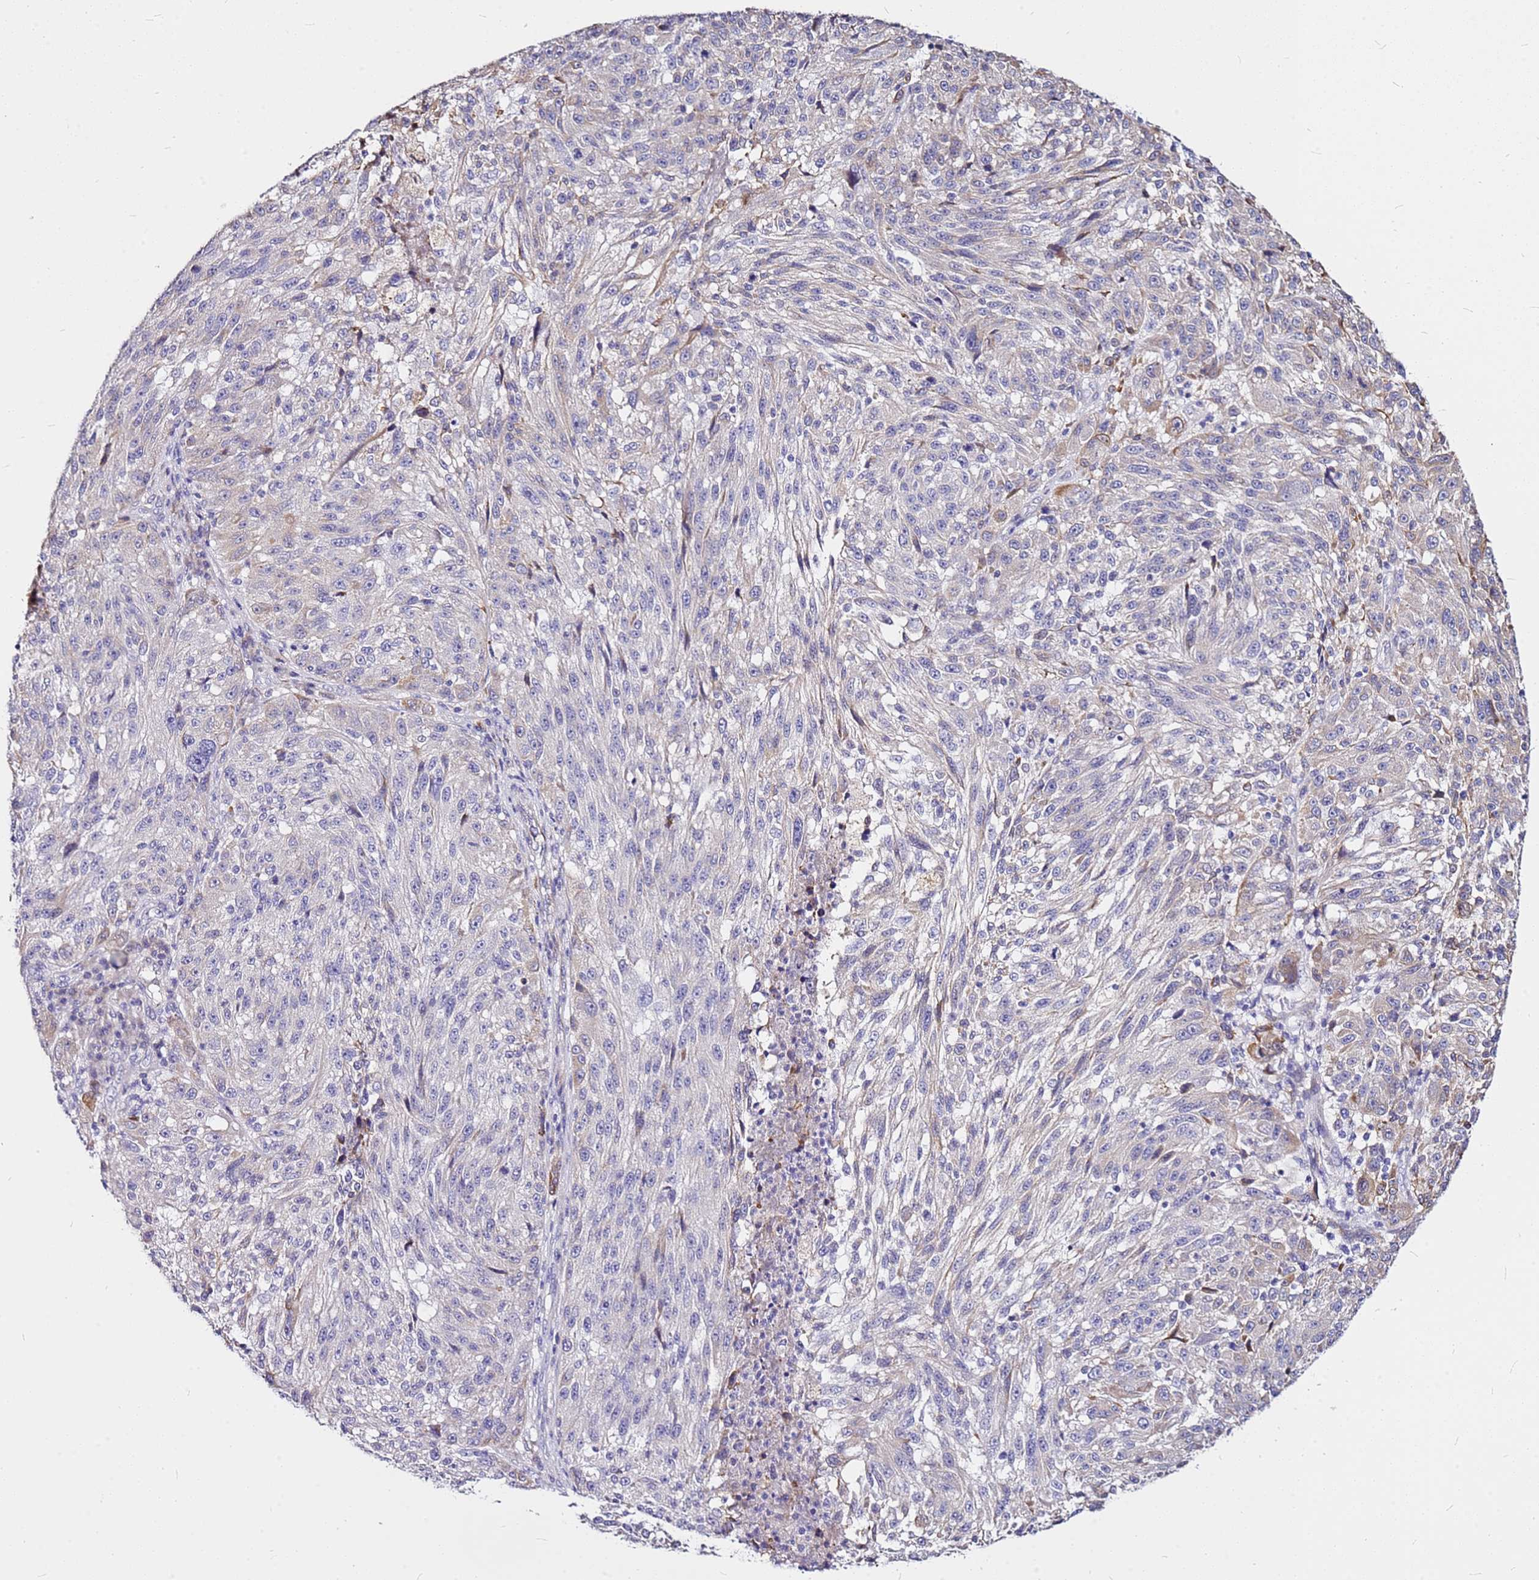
{"staining": {"intensity": "moderate", "quantity": "<25%", "location": "cytoplasmic/membranous"}, "tissue": "melanoma", "cell_type": "Tumor cells", "image_type": "cancer", "snomed": [{"axis": "morphology", "description": "Malignant melanoma, NOS"}, {"axis": "topography", "description": "Skin"}], "caption": "Protein staining displays moderate cytoplasmic/membranous positivity in about <25% of tumor cells in malignant melanoma. The protein is stained brown, and the nuclei are stained in blue (DAB IHC with brightfield microscopy, high magnification).", "gene": "CASD1", "patient": {"sex": "male", "age": 53}}